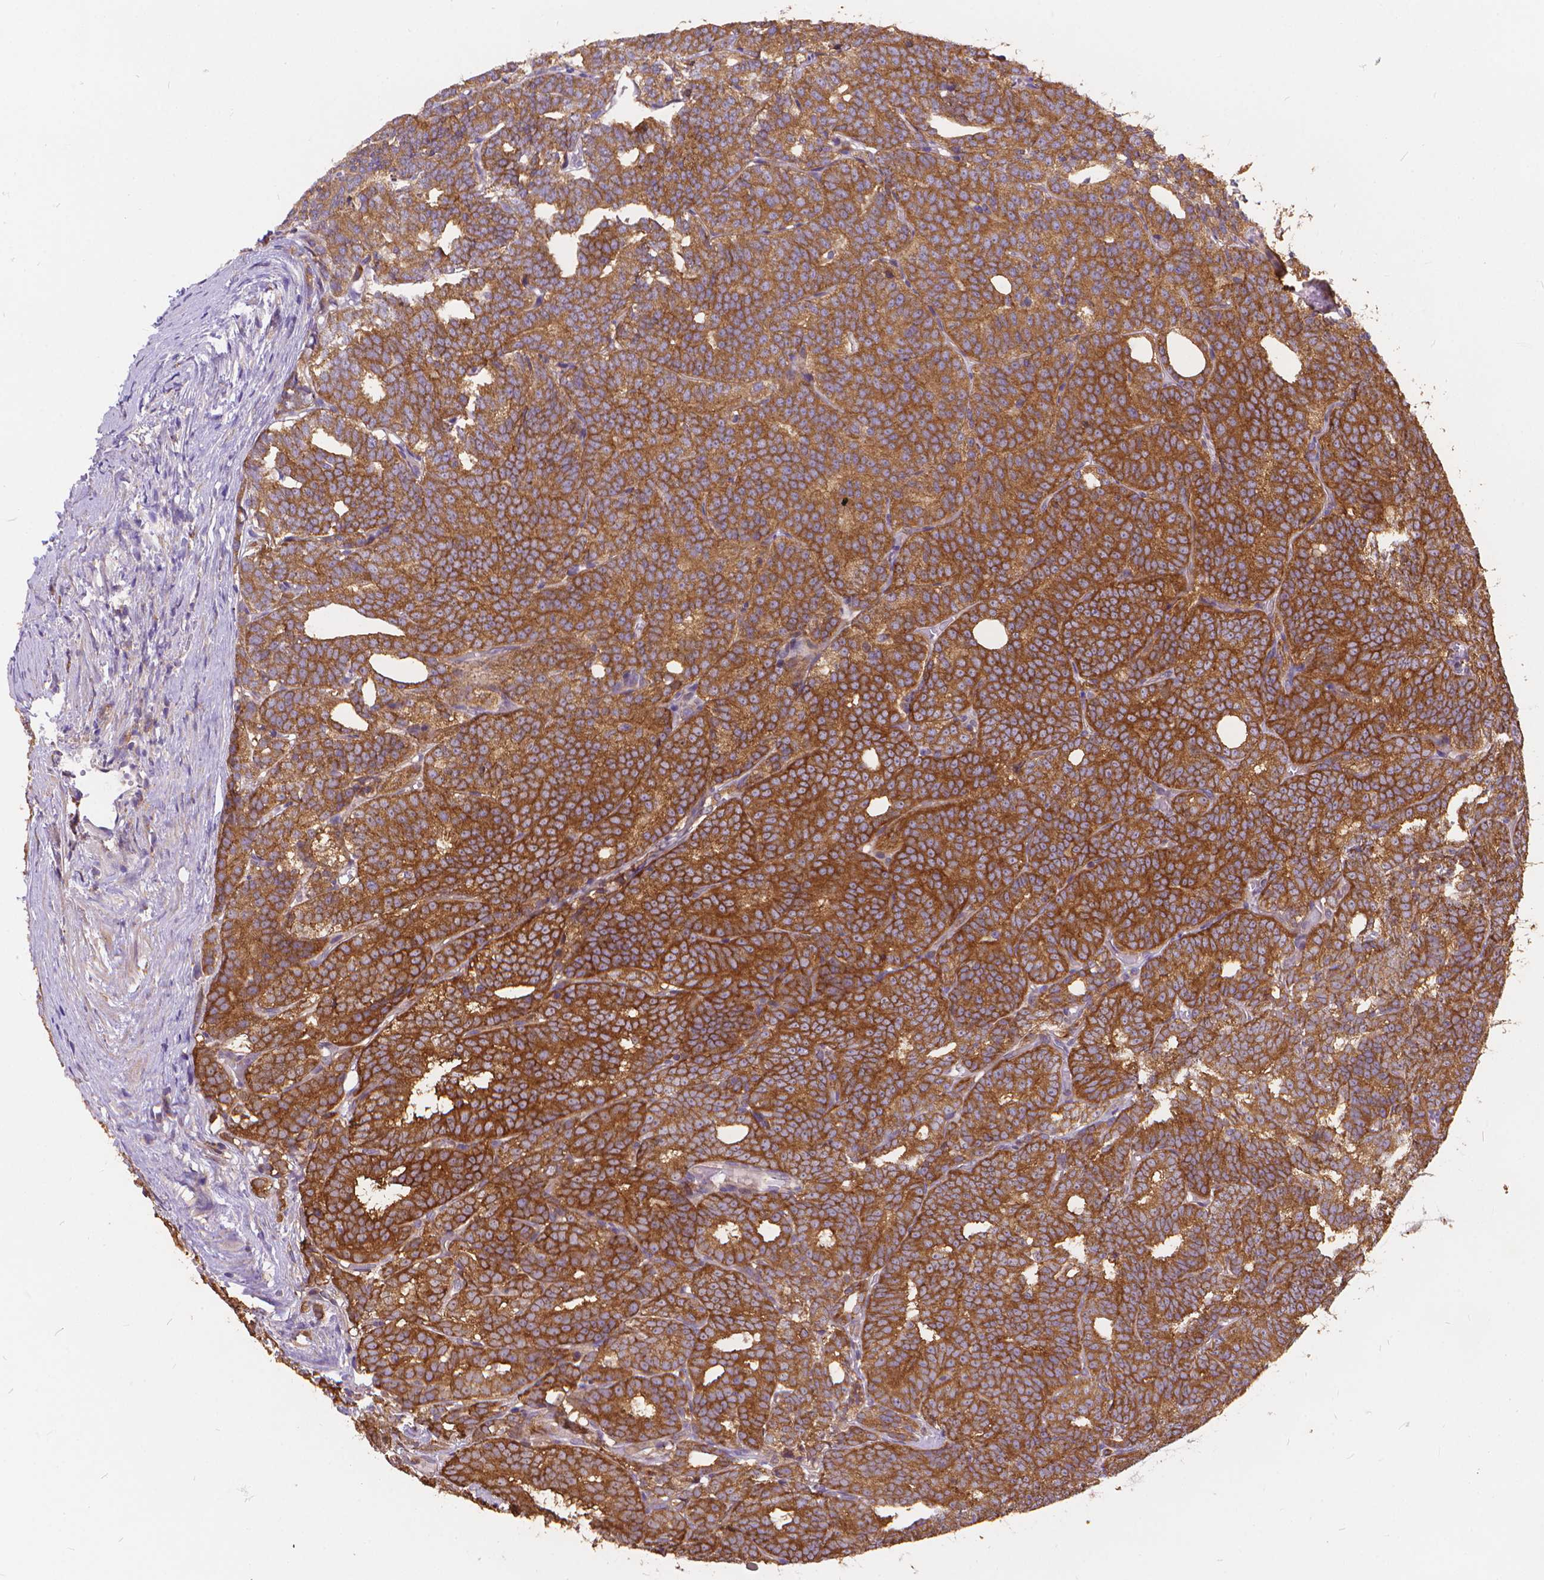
{"staining": {"intensity": "moderate", "quantity": ">75%", "location": "cytoplasmic/membranous"}, "tissue": "prostate cancer", "cell_type": "Tumor cells", "image_type": "cancer", "snomed": [{"axis": "morphology", "description": "Adenocarcinoma, High grade"}, {"axis": "topography", "description": "Prostate"}], "caption": "Protein staining of prostate high-grade adenocarcinoma tissue demonstrates moderate cytoplasmic/membranous positivity in approximately >75% of tumor cells. (brown staining indicates protein expression, while blue staining denotes nuclei).", "gene": "ARAP1", "patient": {"sex": "male", "age": 53}}